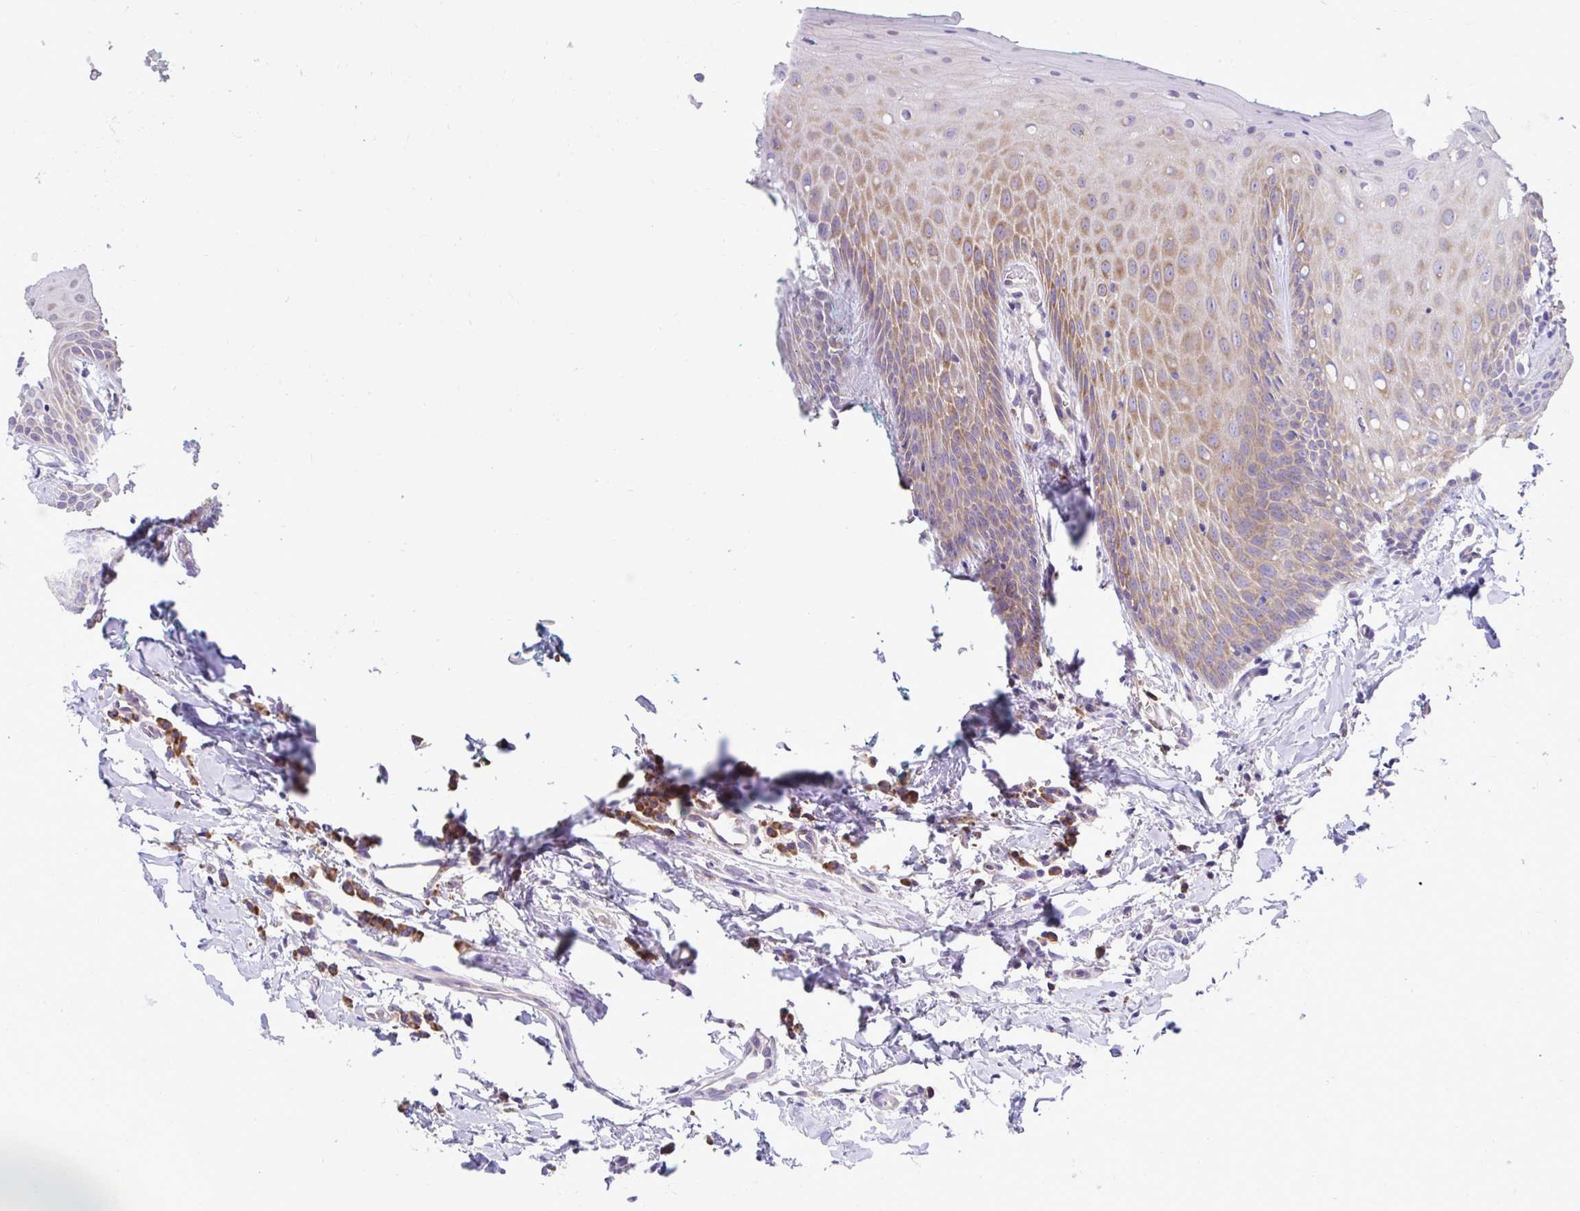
{"staining": {"intensity": "moderate", "quantity": "25%-75%", "location": "cytoplasmic/membranous"}, "tissue": "oral mucosa", "cell_type": "Squamous epithelial cells", "image_type": "normal", "snomed": [{"axis": "morphology", "description": "Normal tissue, NOS"}, {"axis": "topography", "description": "Oral tissue"}, {"axis": "topography", "description": "Tounge, NOS"}], "caption": "A high-resolution histopathology image shows IHC staining of benign oral mucosa, which exhibits moderate cytoplasmic/membranous staining in about 25%-75% of squamous epithelial cells.", "gene": "RPL7", "patient": {"sex": "female", "age": 62}}